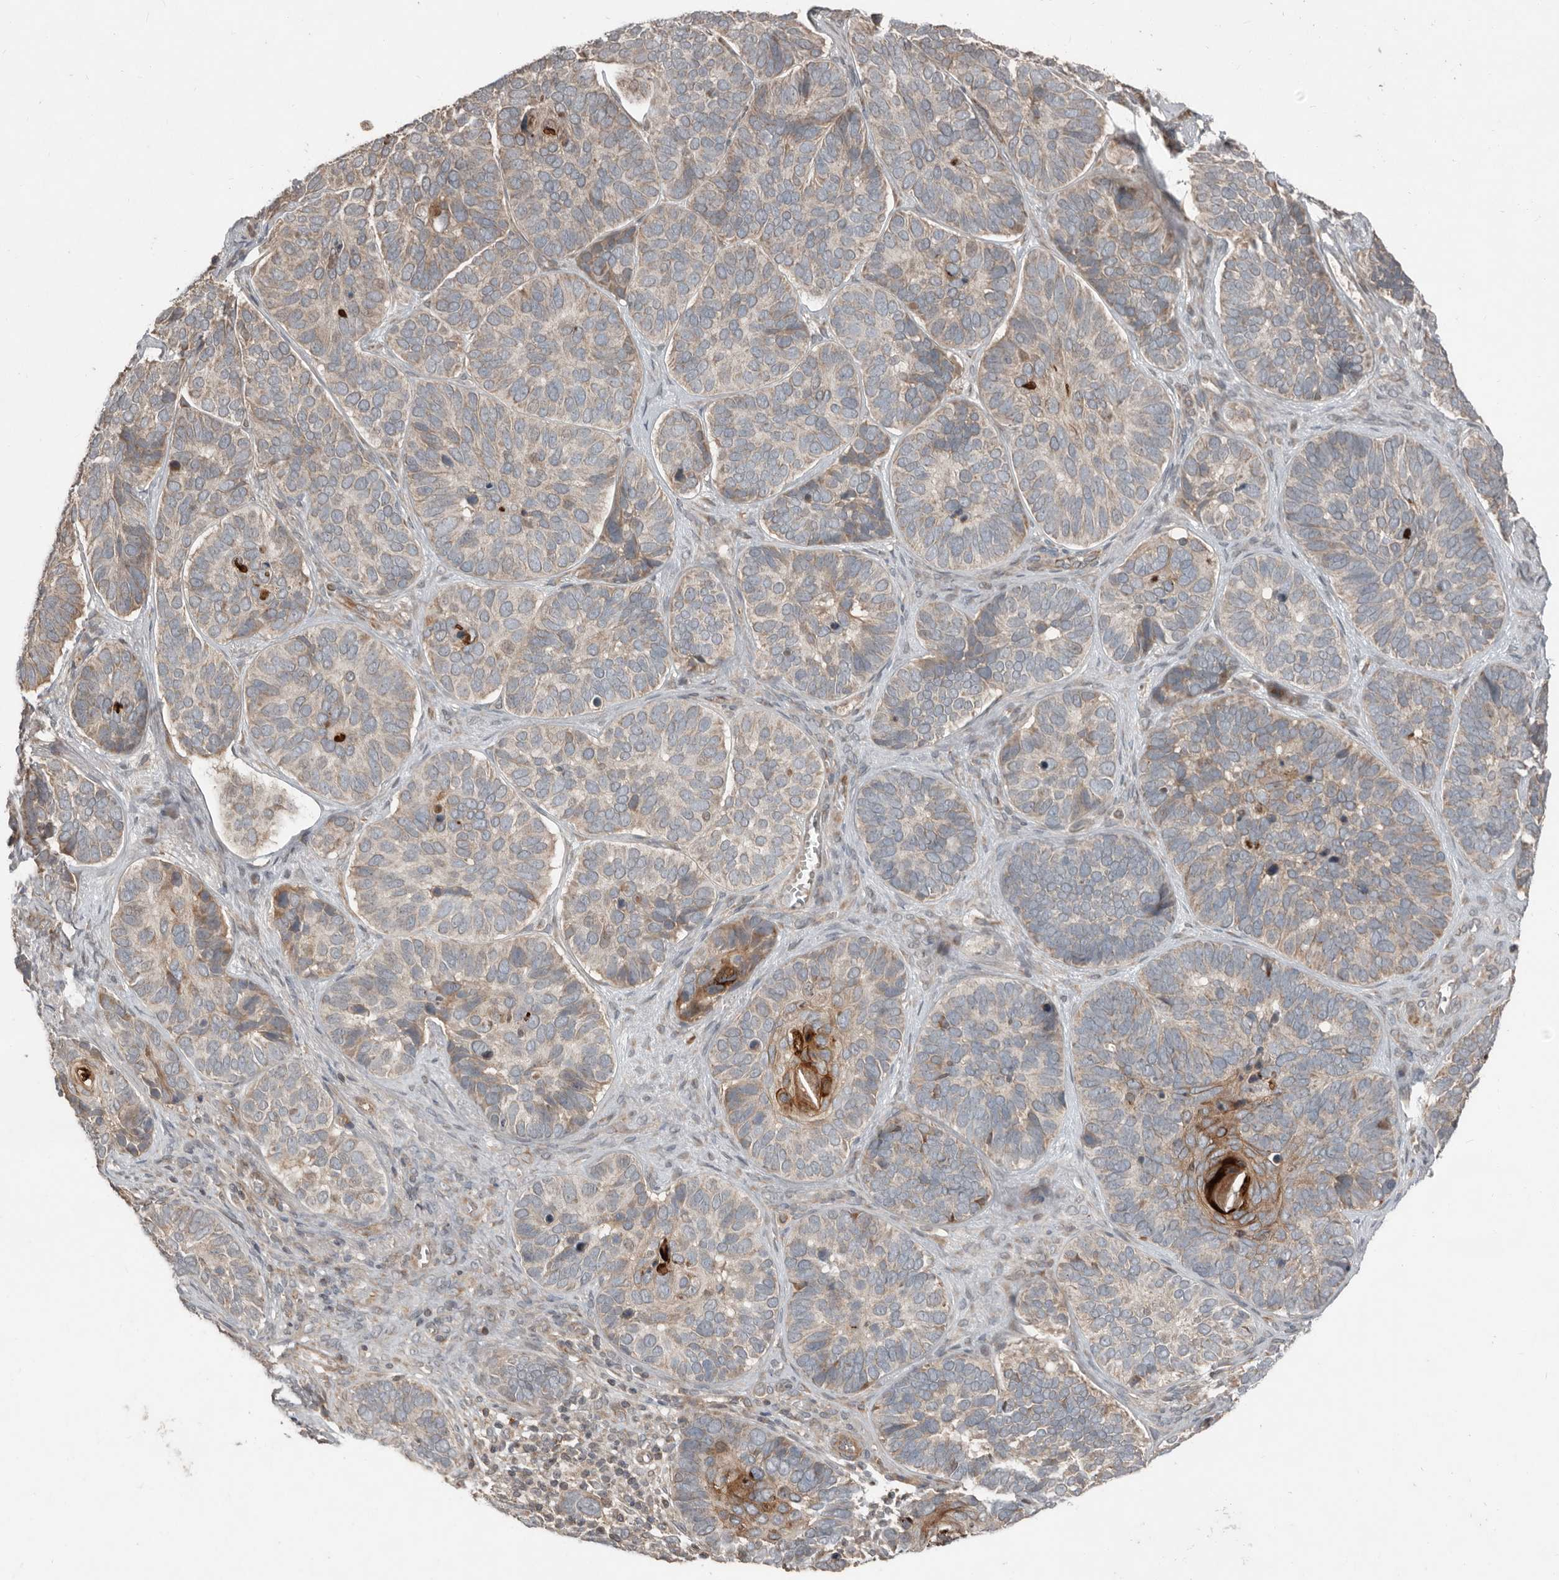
{"staining": {"intensity": "moderate", "quantity": "<25%", "location": "cytoplasmic/membranous"}, "tissue": "skin cancer", "cell_type": "Tumor cells", "image_type": "cancer", "snomed": [{"axis": "morphology", "description": "Basal cell carcinoma"}, {"axis": "topography", "description": "Skin"}], "caption": "Basal cell carcinoma (skin) stained for a protein (brown) reveals moderate cytoplasmic/membranous positive staining in about <25% of tumor cells.", "gene": "SLC6A7", "patient": {"sex": "male", "age": 62}}